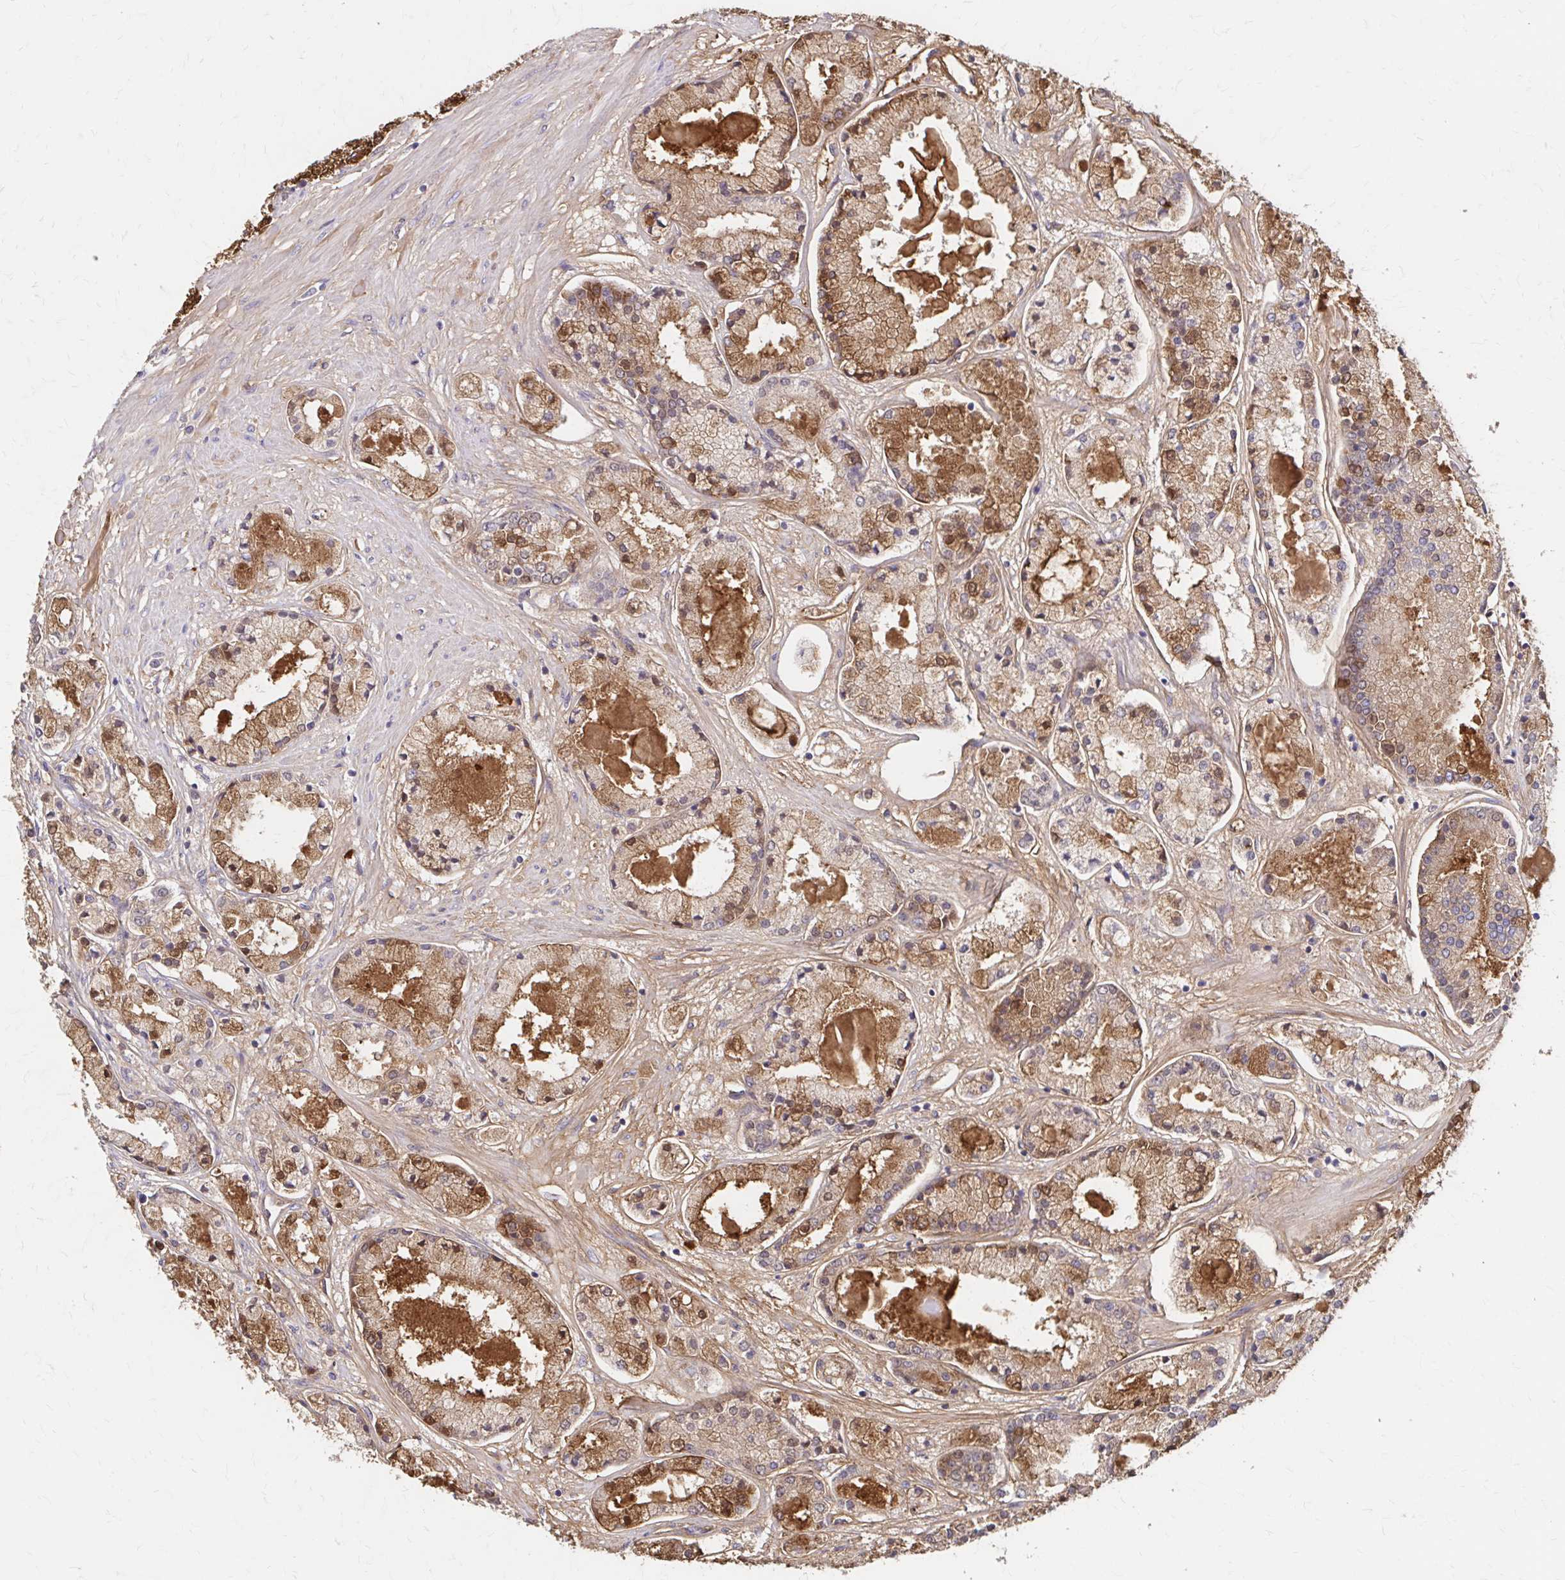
{"staining": {"intensity": "moderate", "quantity": ">75%", "location": "cytoplasmic/membranous,nuclear"}, "tissue": "prostate cancer", "cell_type": "Tumor cells", "image_type": "cancer", "snomed": [{"axis": "morphology", "description": "Adenocarcinoma, High grade"}, {"axis": "topography", "description": "Prostate"}], "caption": "Protein staining reveals moderate cytoplasmic/membranous and nuclear staining in approximately >75% of tumor cells in prostate cancer (high-grade adenocarcinoma).", "gene": "AZGP1", "patient": {"sex": "male", "age": 67}}